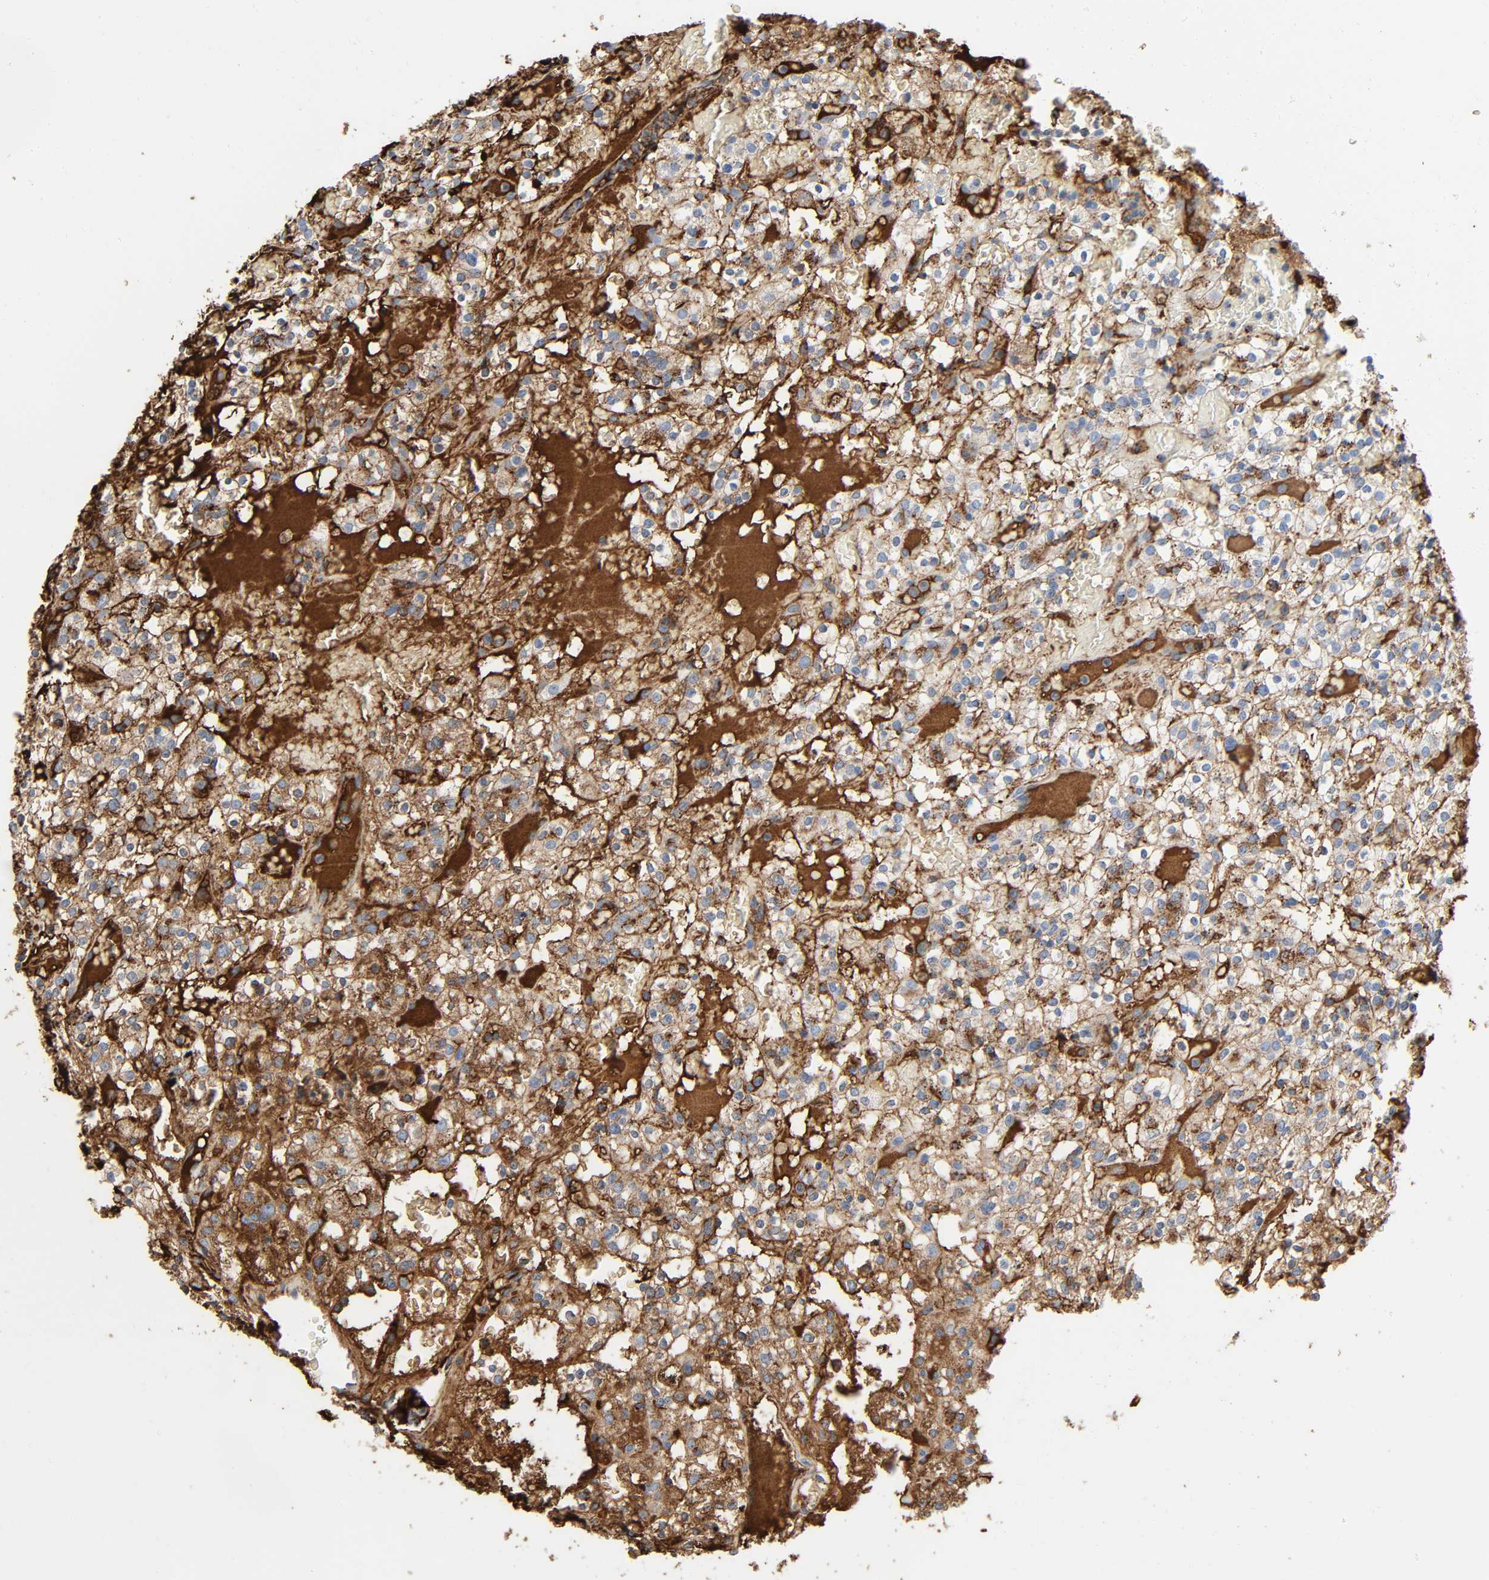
{"staining": {"intensity": "strong", "quantity": "25%-75%", "location": "cytoplasmic/membranous"}, "tissue": "renal cancer", "cell_type": "Tumor cells", "image_type": "cancer", "snomed": [{"axis": "morphology", "description": "Normal tissue, NOS"}, {"axis": "morphology", "description": "Adenocarcinoma, NOS"}, {"axis": "topography", "description": "Kidney"}], "caption": "Adenocarcinoma (renal) stained with immunohistochemistry (IHC) demonstrates strong cytoplasmic/membranous expression in approximately 25%-75% of tumor cells.", "gene": "C3", "patient": {"sex": "female", "age": 72}}